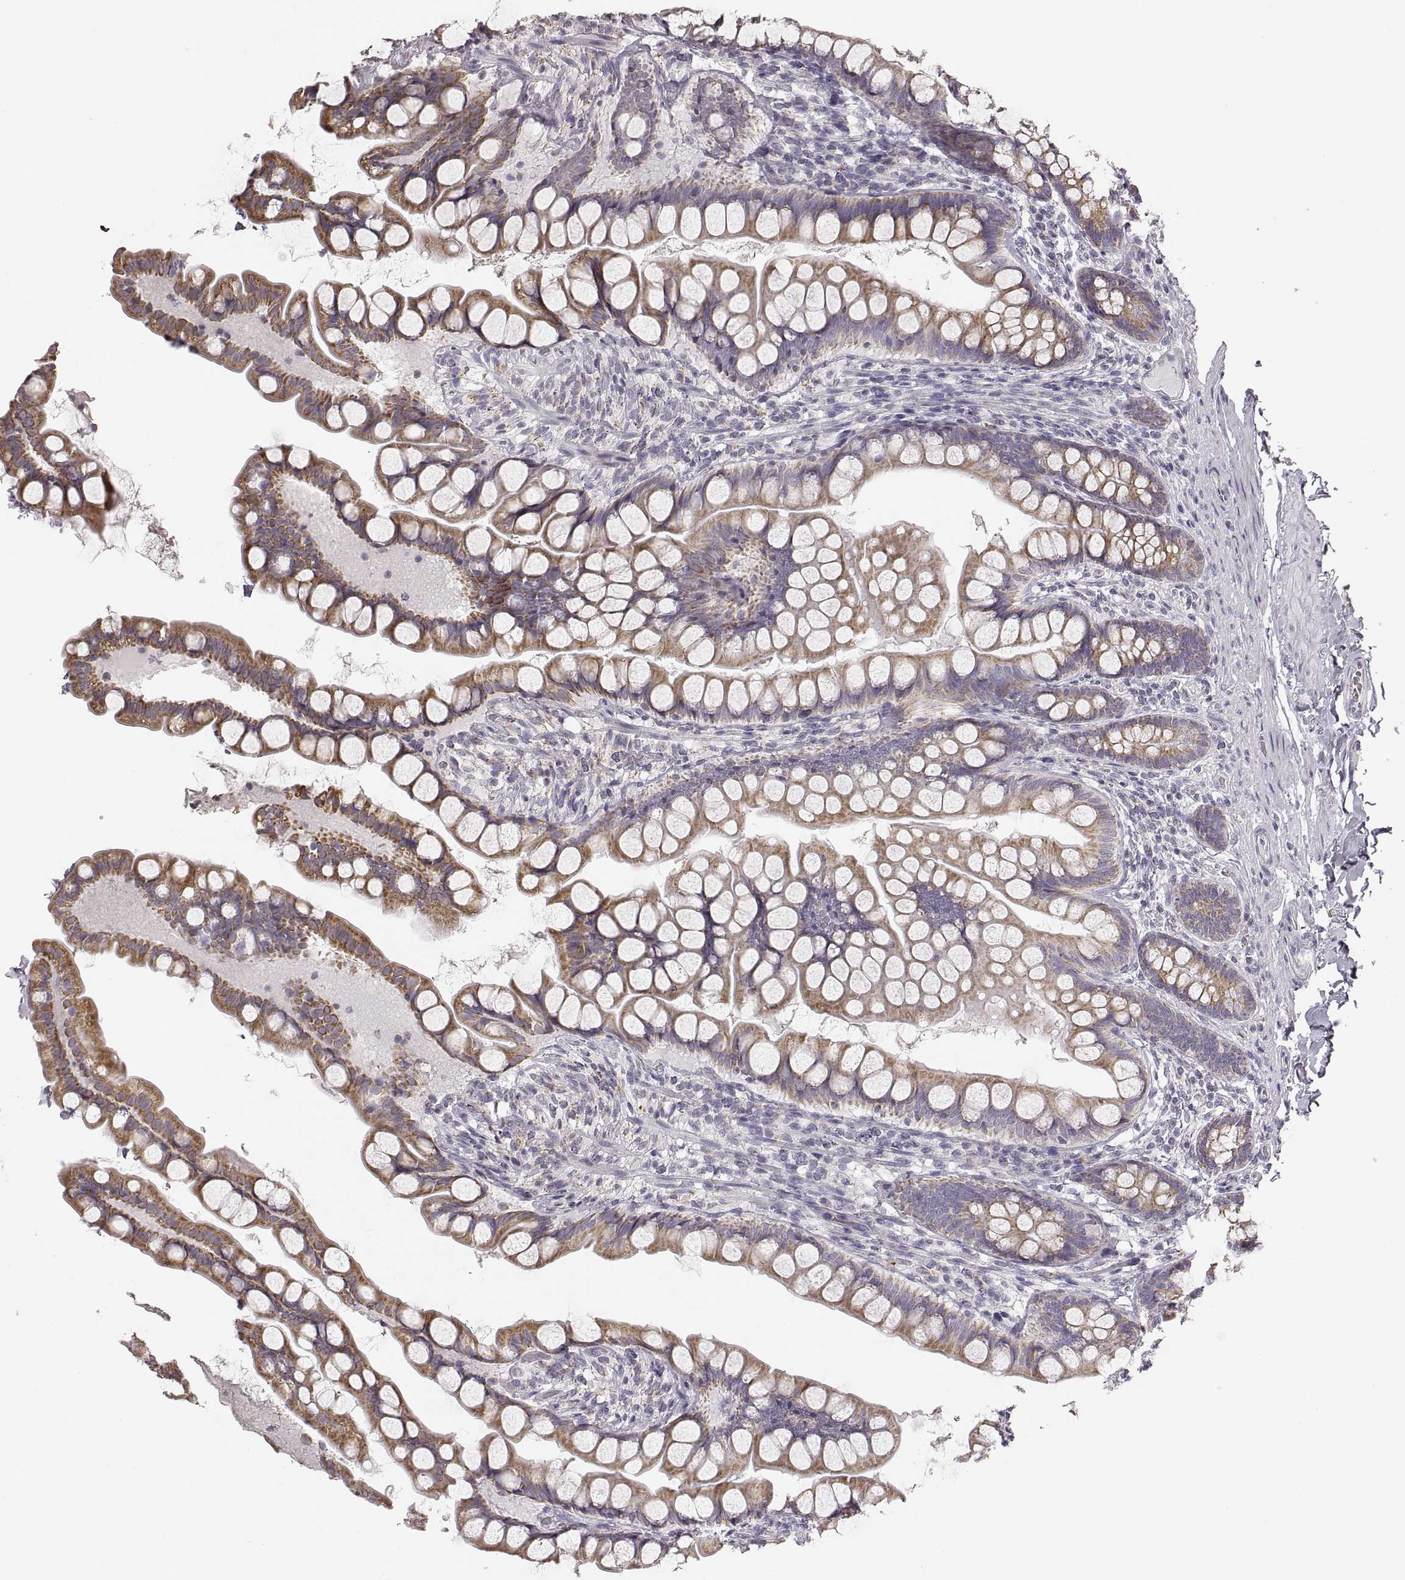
{"staining": {"intensity": "moderate", "quantity": ">75%", "location": "cytoplasmic/membranous"}, "tissue": "small intestine", "cell_type": "Glandular cells", "image_type": "normal", "snomed": [{"axis": "morphology", "description": "Normal tissue, NOS"}, {"axis": "topography", "description": "Small intestine"}], "caption": "An immunohistochemistry (IHC) micrograph of unremarkable tissue is shown. Protein staining in brown labels moderate cytoplasmic/membranous positivity in small intestine within glandular cells.", "gene": "RDH13", "patient": {"sex": "male", "age": 70}}